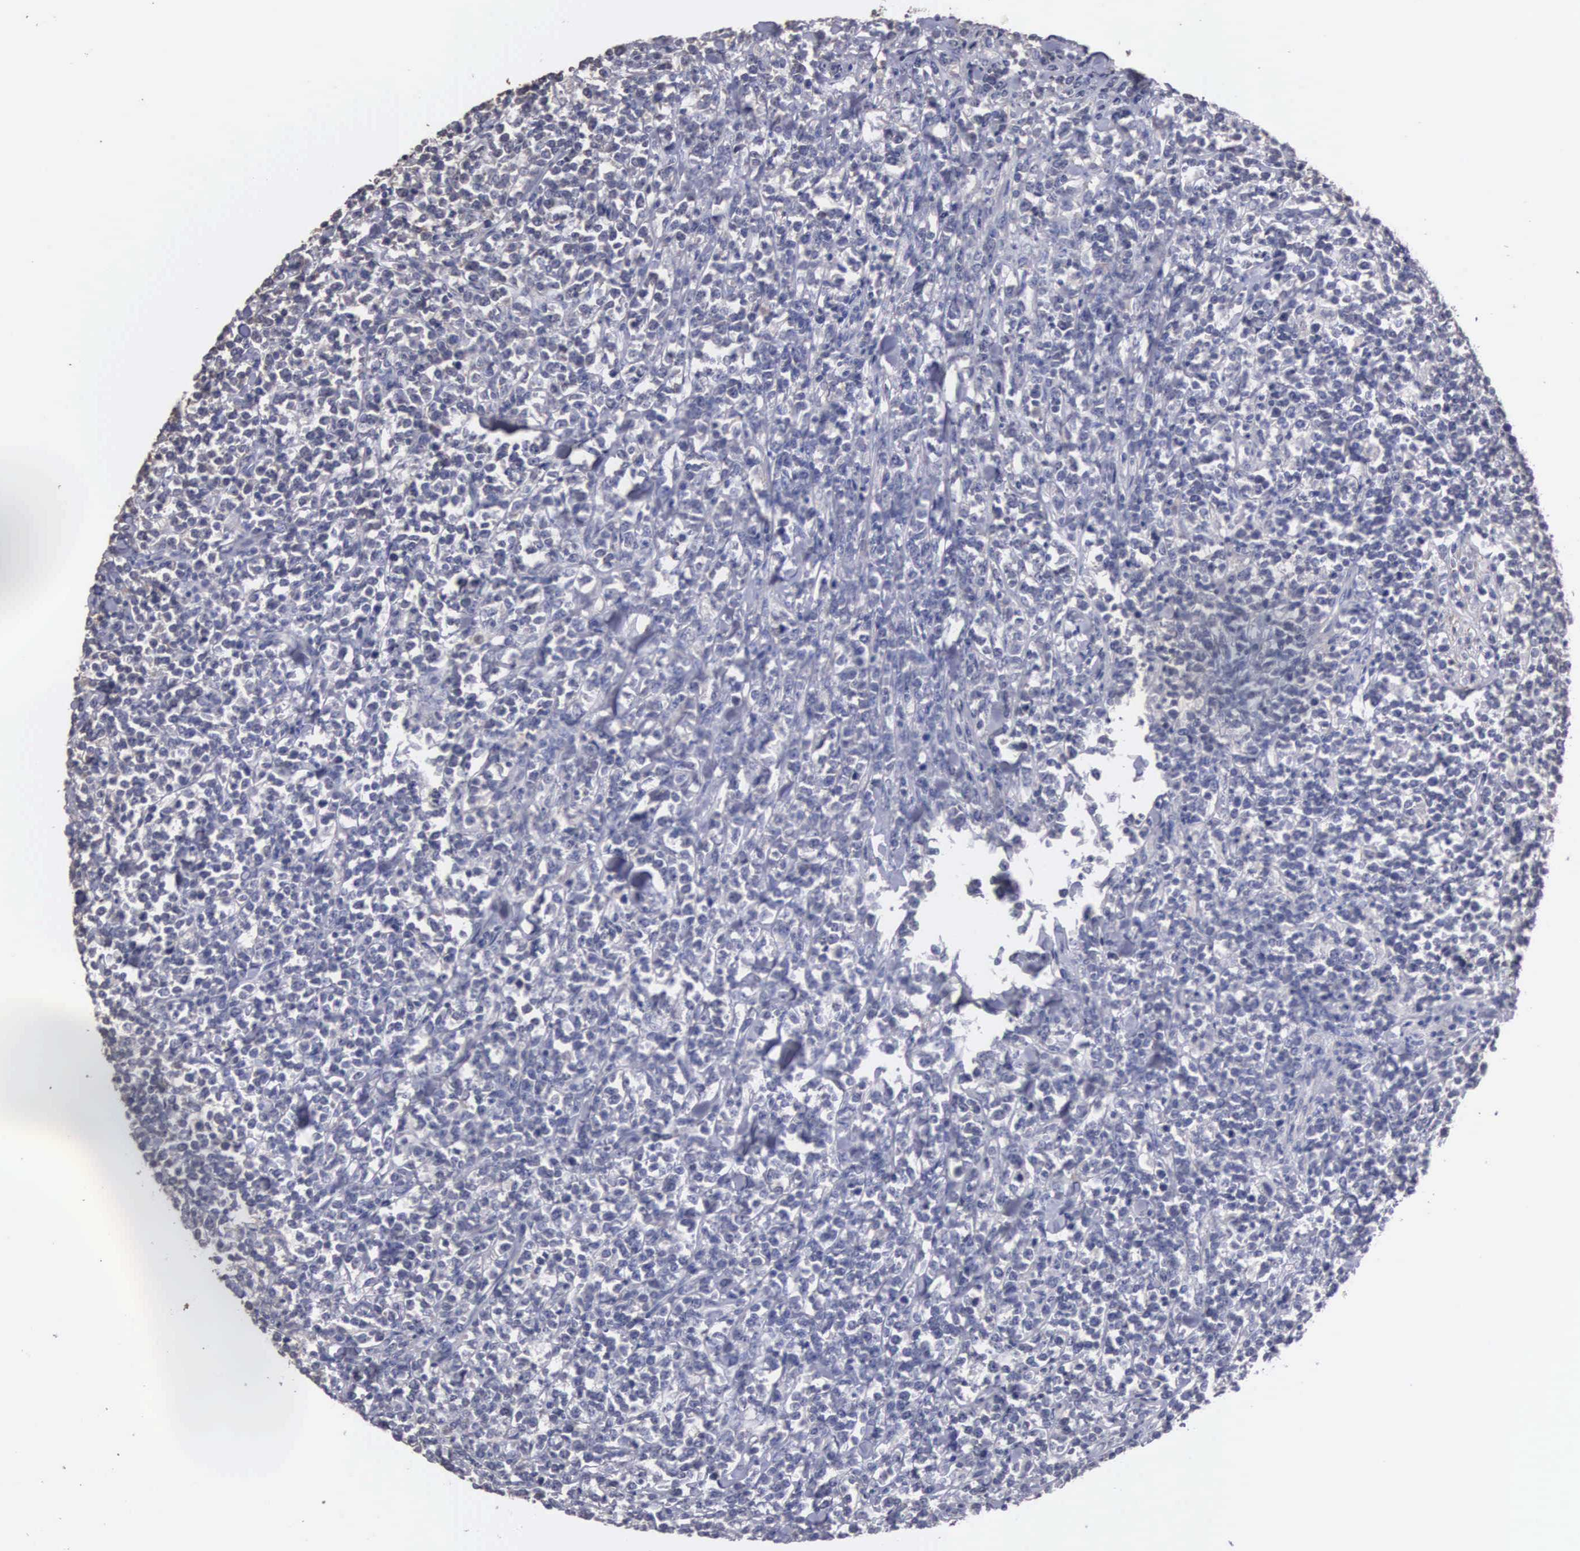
{"staining": {"intensity": "negative", "quantity": "none", "location": "none"}, "tissue": "lymphoma", "cell_type": "Tumor cells", "image_type": "cancer", "snomed": [{"axis": "morphology", "description": "Malignant lymphoma, non-Hodgkin's type, High grade"}, {"axis": "topography", "description": "Small intestine"}, {"axis": "topography", "description": "Colon"}], "caption": "Immunohistochemistry histopathology image of neoplastic tissue: lymphoma stained with DAB shows no significant protein staining in tumor cells. Nuclei are stained in blue.", "gene": "ENO3", "patient": {"sex": "male", "age": 8}}